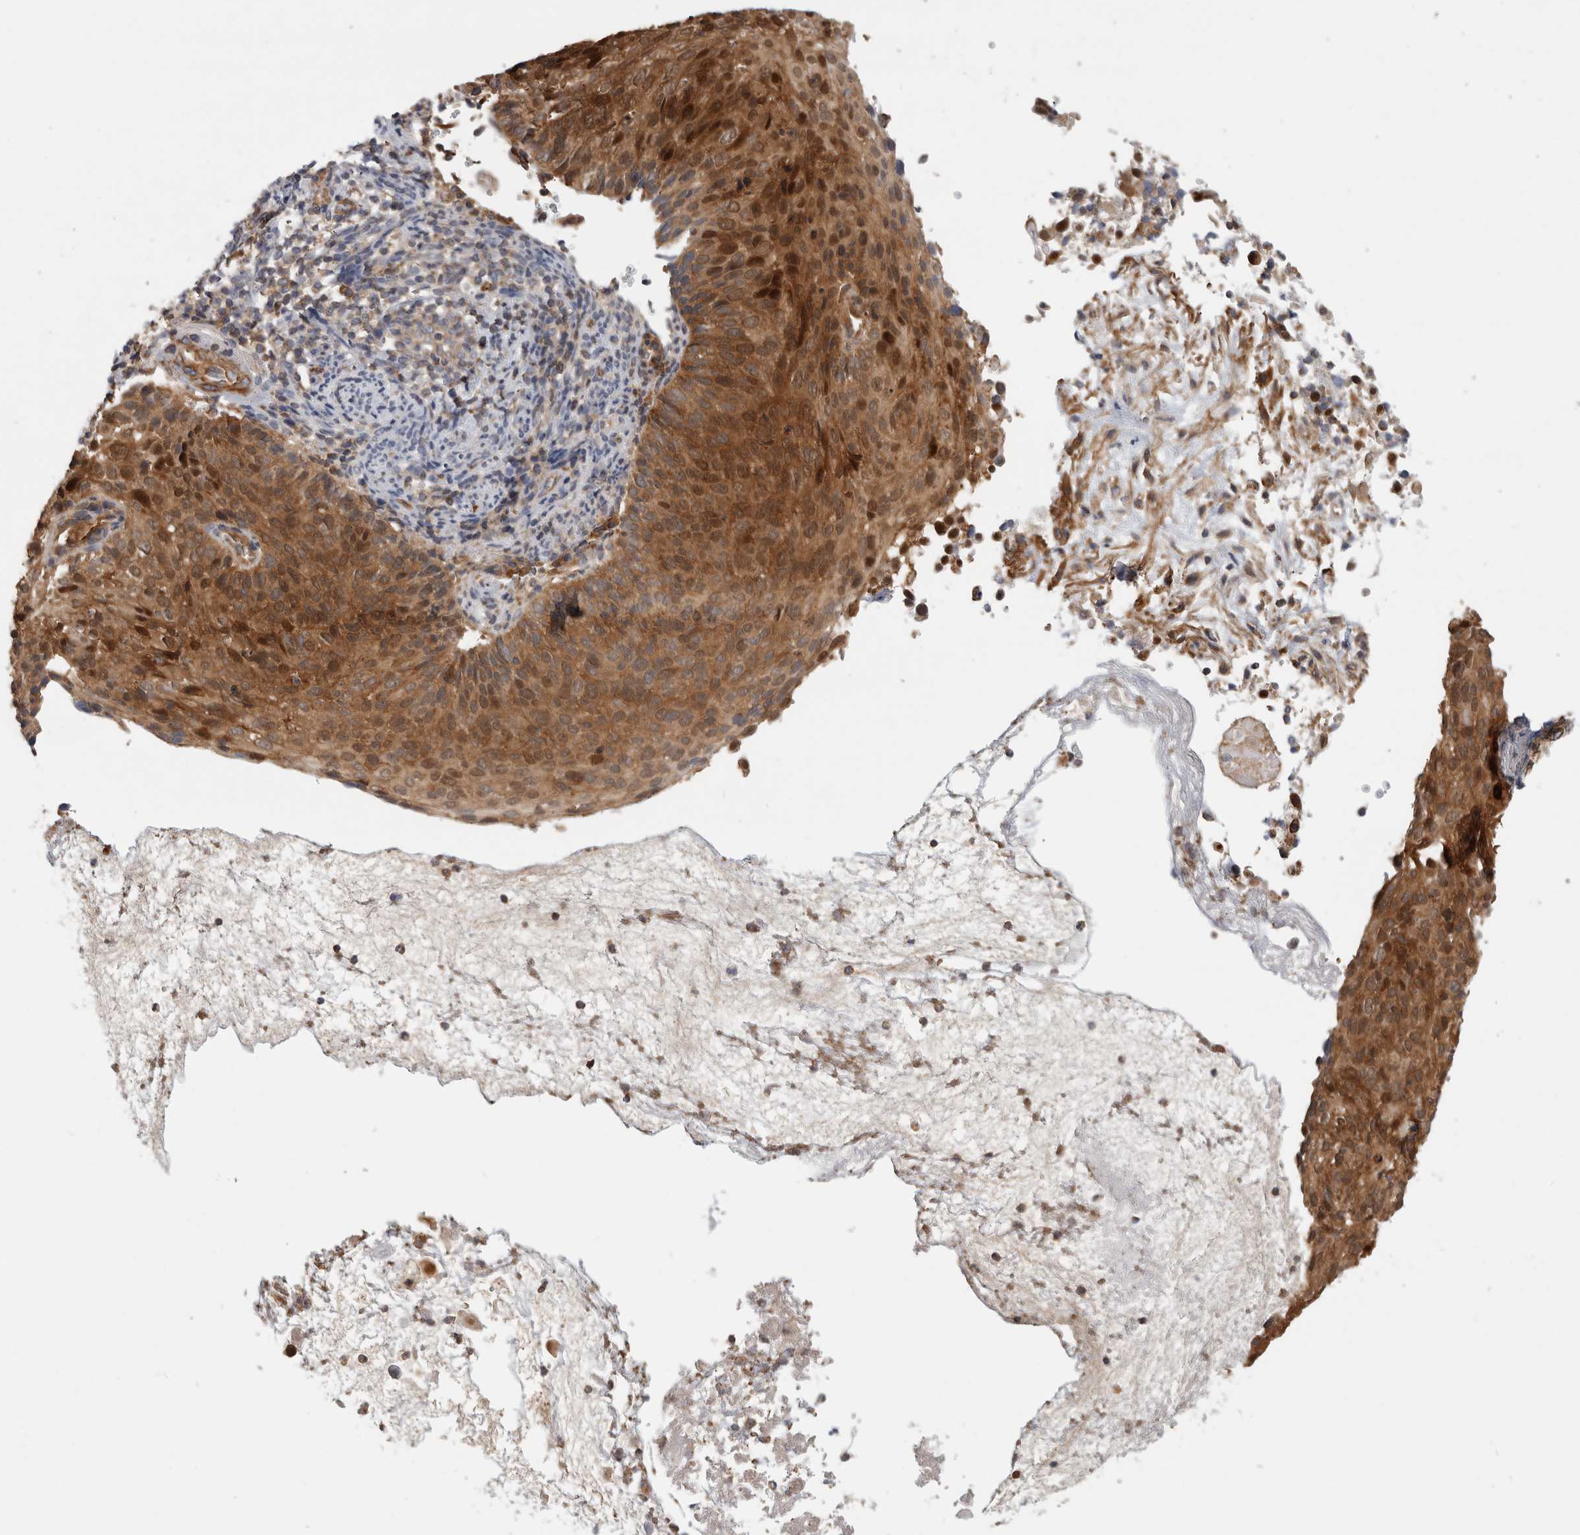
{"staining": {"intensity": "moderate", "quantity": ">75%", "location": "cytoplasmic/membranous,nuclear"}, "tissue": "cervical cancer", "cell_type": "Tumor cells", "image_type": "cancer", "snomed": [{"axis": "morphology", "description": "Squamous cell carcinoma, NOS"}, {"axis": "topography", "description": "Cervix"}], "caption": "Squamous cell carcinoma (cervical) was stained to show a protein in brown. There is medium levels of moderate cytoplasmic/membranous and nuclear staining in approximately >75% of tumor cells.", "gene": "SFXN2", "patient": {"sex": "female", "age": 74}}